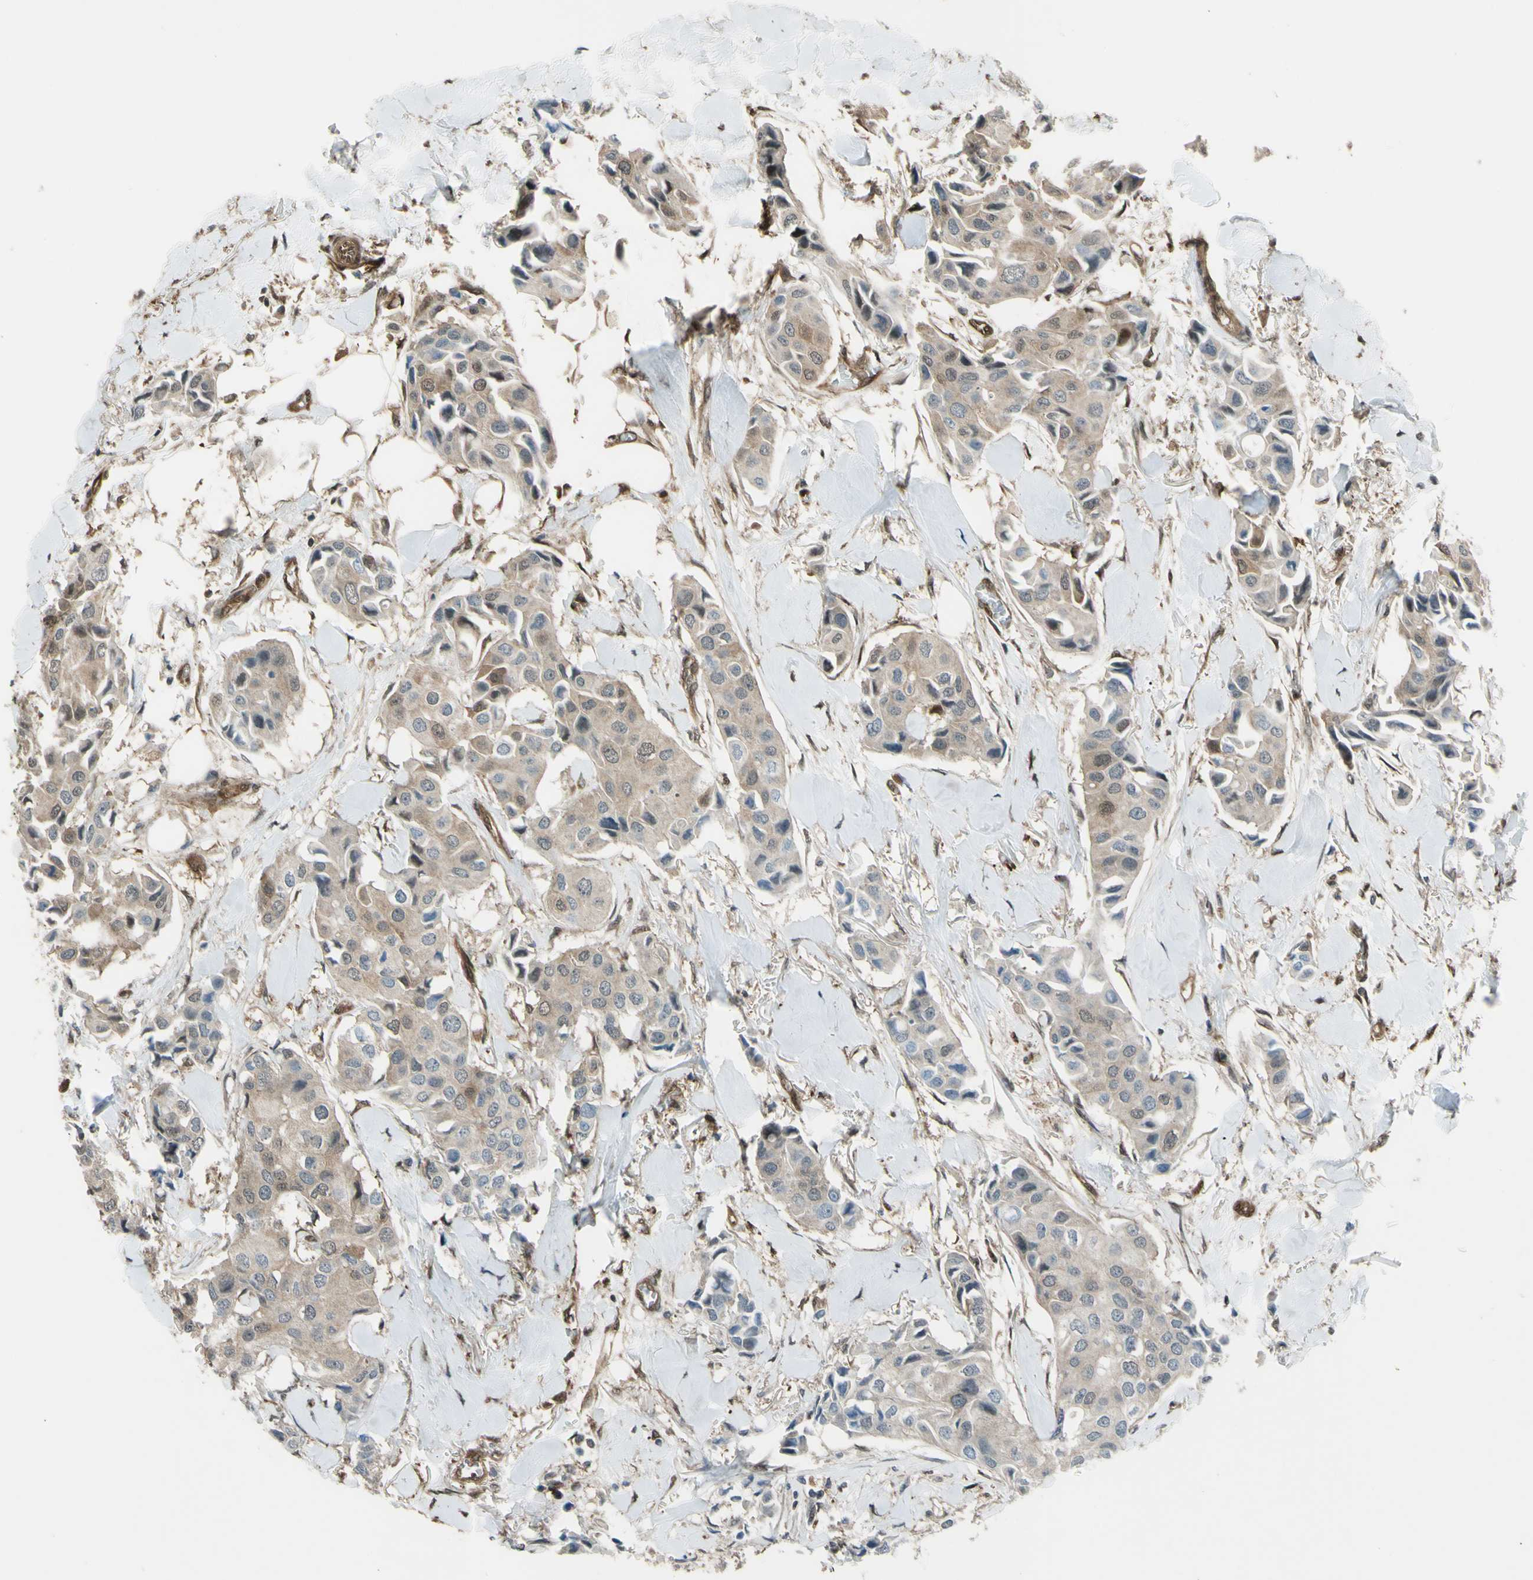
{"staining": {"intensity": "weak", "quantity": ">75%", "location": "cytoplasmic/membranous"}, "tissue": "breast cancer", "cell_type": "Tumor cells", "image_type": "cancer", "snomed": [{"axis": "morphology", "description": "Duct carcinoma"}, {"axis": "topography", "description": "Breast"}], "caption": "Protein staining of intraductal carcinoma (breast) tissue exhibits weak cytoplasmic/membranous expression in about >75% of tumor cells.", "gene": "YWHAQ", "patient": {"sex": "female", "age": 80}}